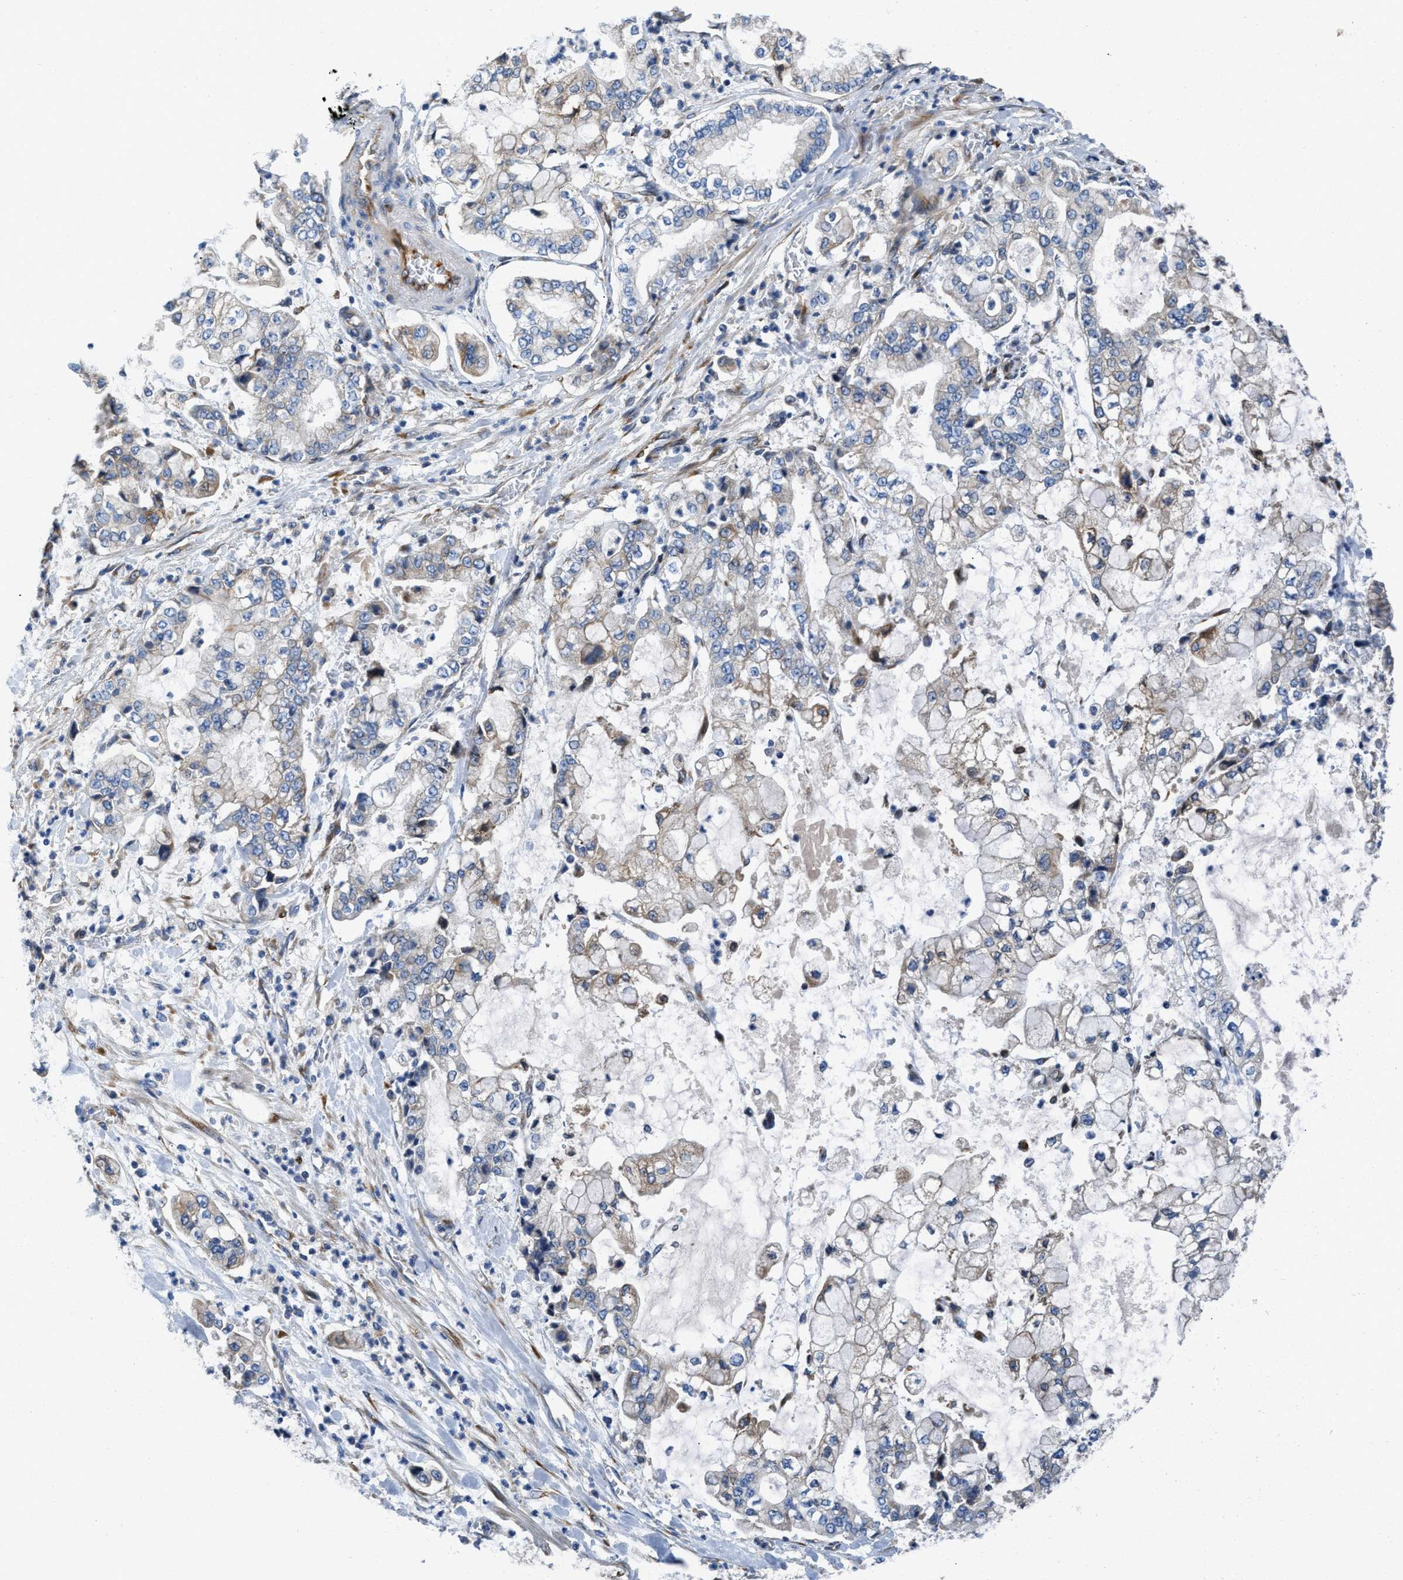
{"staining": {"intensity": "weak", "quantity": "25%-75%", "location": "cytoplasmic/membranous"}, "tissue": "stomach cancer", "cell_type": "Tumor cells", "image_type": "cancer", "snomed": [{"axis": "morphology", "description": "Adenocarcinoma, NOS"}, {"axis": "topography", "description": "Stomach"}], "caption": "A brown stain shows weak cytoplasmic/membranous expression of a protein in human adenocarcinoma (stomach) tumor cells.", "gene": "GGCX", "patient": {"sex": "male", "age": 76}}